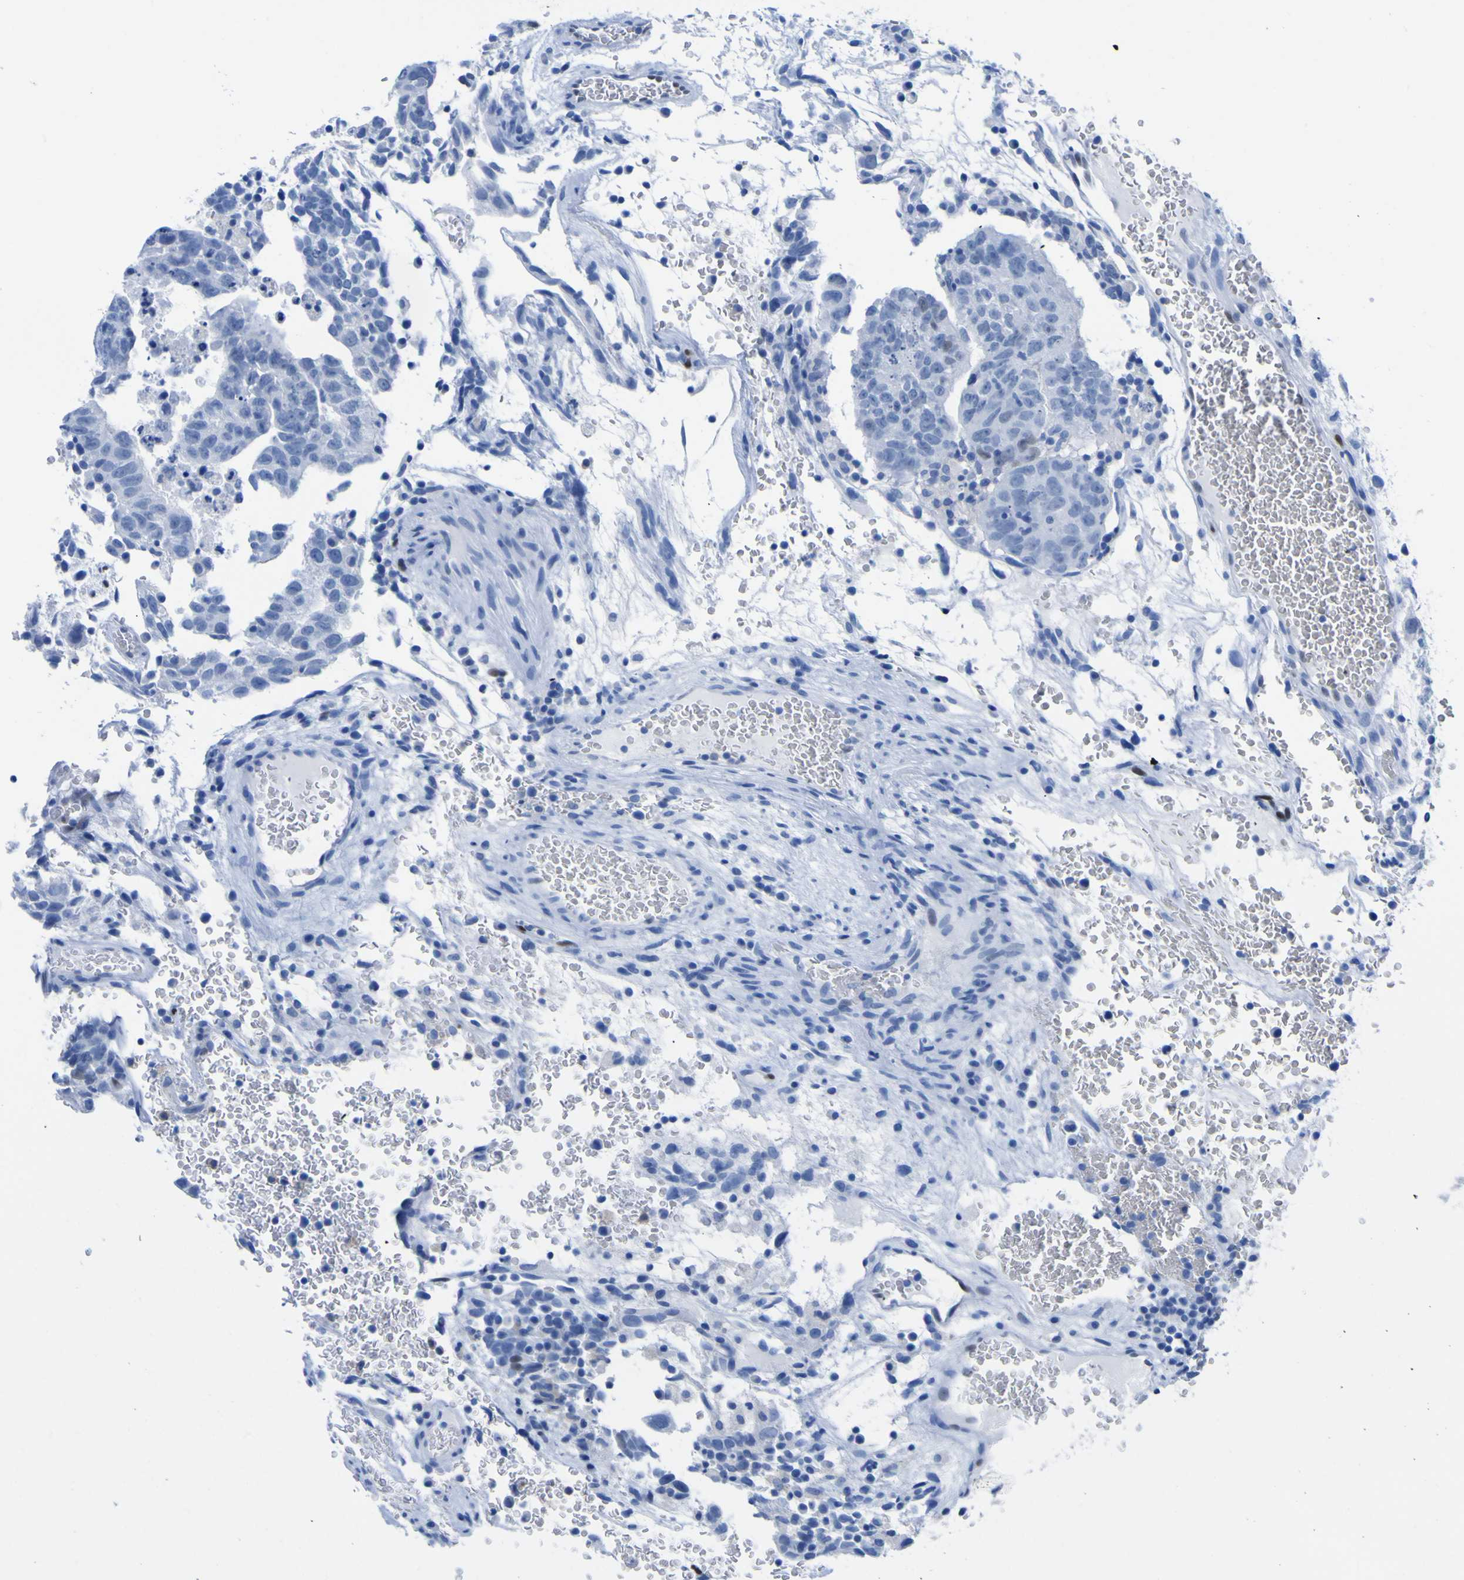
{"staining": {"intensity": "negative", "quantity": "none", "location": "none"}, "tissue": "testis cancer", "cell_type": "Tumor cells", "image_type": "cancer", "snomed": [{"axis": "morphology", "description": "Seminoma, NOS"}, {"axis": "morphology", "description": "Carcinoma, Embryonal, NOS"}, {"axis": "topography", "description": "Testis"}], "caption": "High magnification brightfield microscopy of embryonal carcinoma (testis) stained with DAB (brown) and counterstained with hematoxylin (blue): tumor cells show no significant expression. (Immunohistochemistry, brightfield microscopy, high magnification).", "gene": "DACH1", "patient": {"sex": "male", "age": 52}}